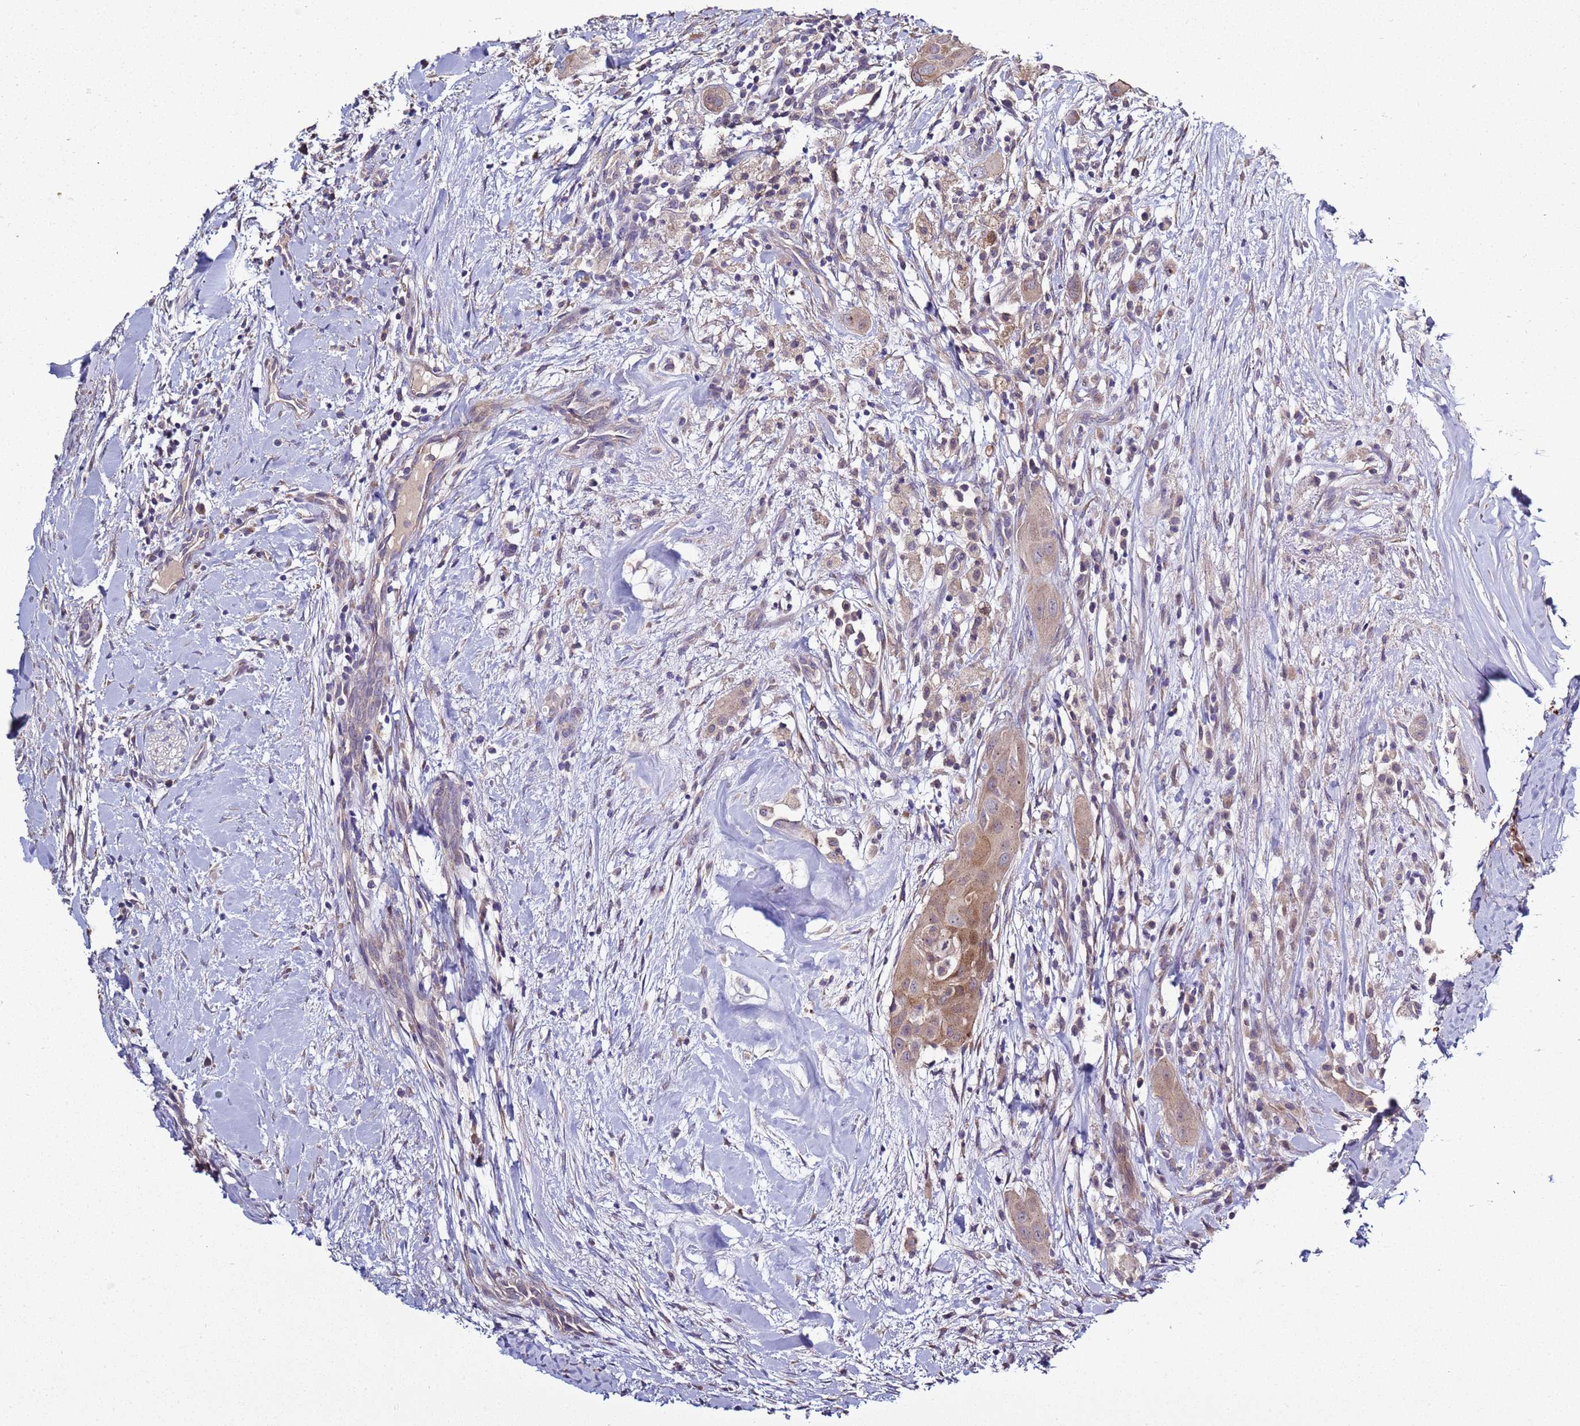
{"staining": {"intensity": "moderate", "quantity": "<25%", "location": "cytoplasmic/membranous,nuclear"}, "tissue": "thyroid cancer", "cell_type": "Tumor cells", "image_type": "cancer", "snomed": [{"axis": "morphology", "description": "Normal tissue, NOS"}, {"axis": "morphology", "description": "Papillary adenocarcinoma, NOS"}, {"axis": "topography", "description": "Thyroid gland"}], "caption": "Papillary adenocarcinoma (thyroid) stained with IHC demonstrates moderate cytoplasmic/membranous and nuclear expression in approximately <25% of tumor cells.", "gene": "RABL2B", "patient": {"sex": "female", "age": 59}}